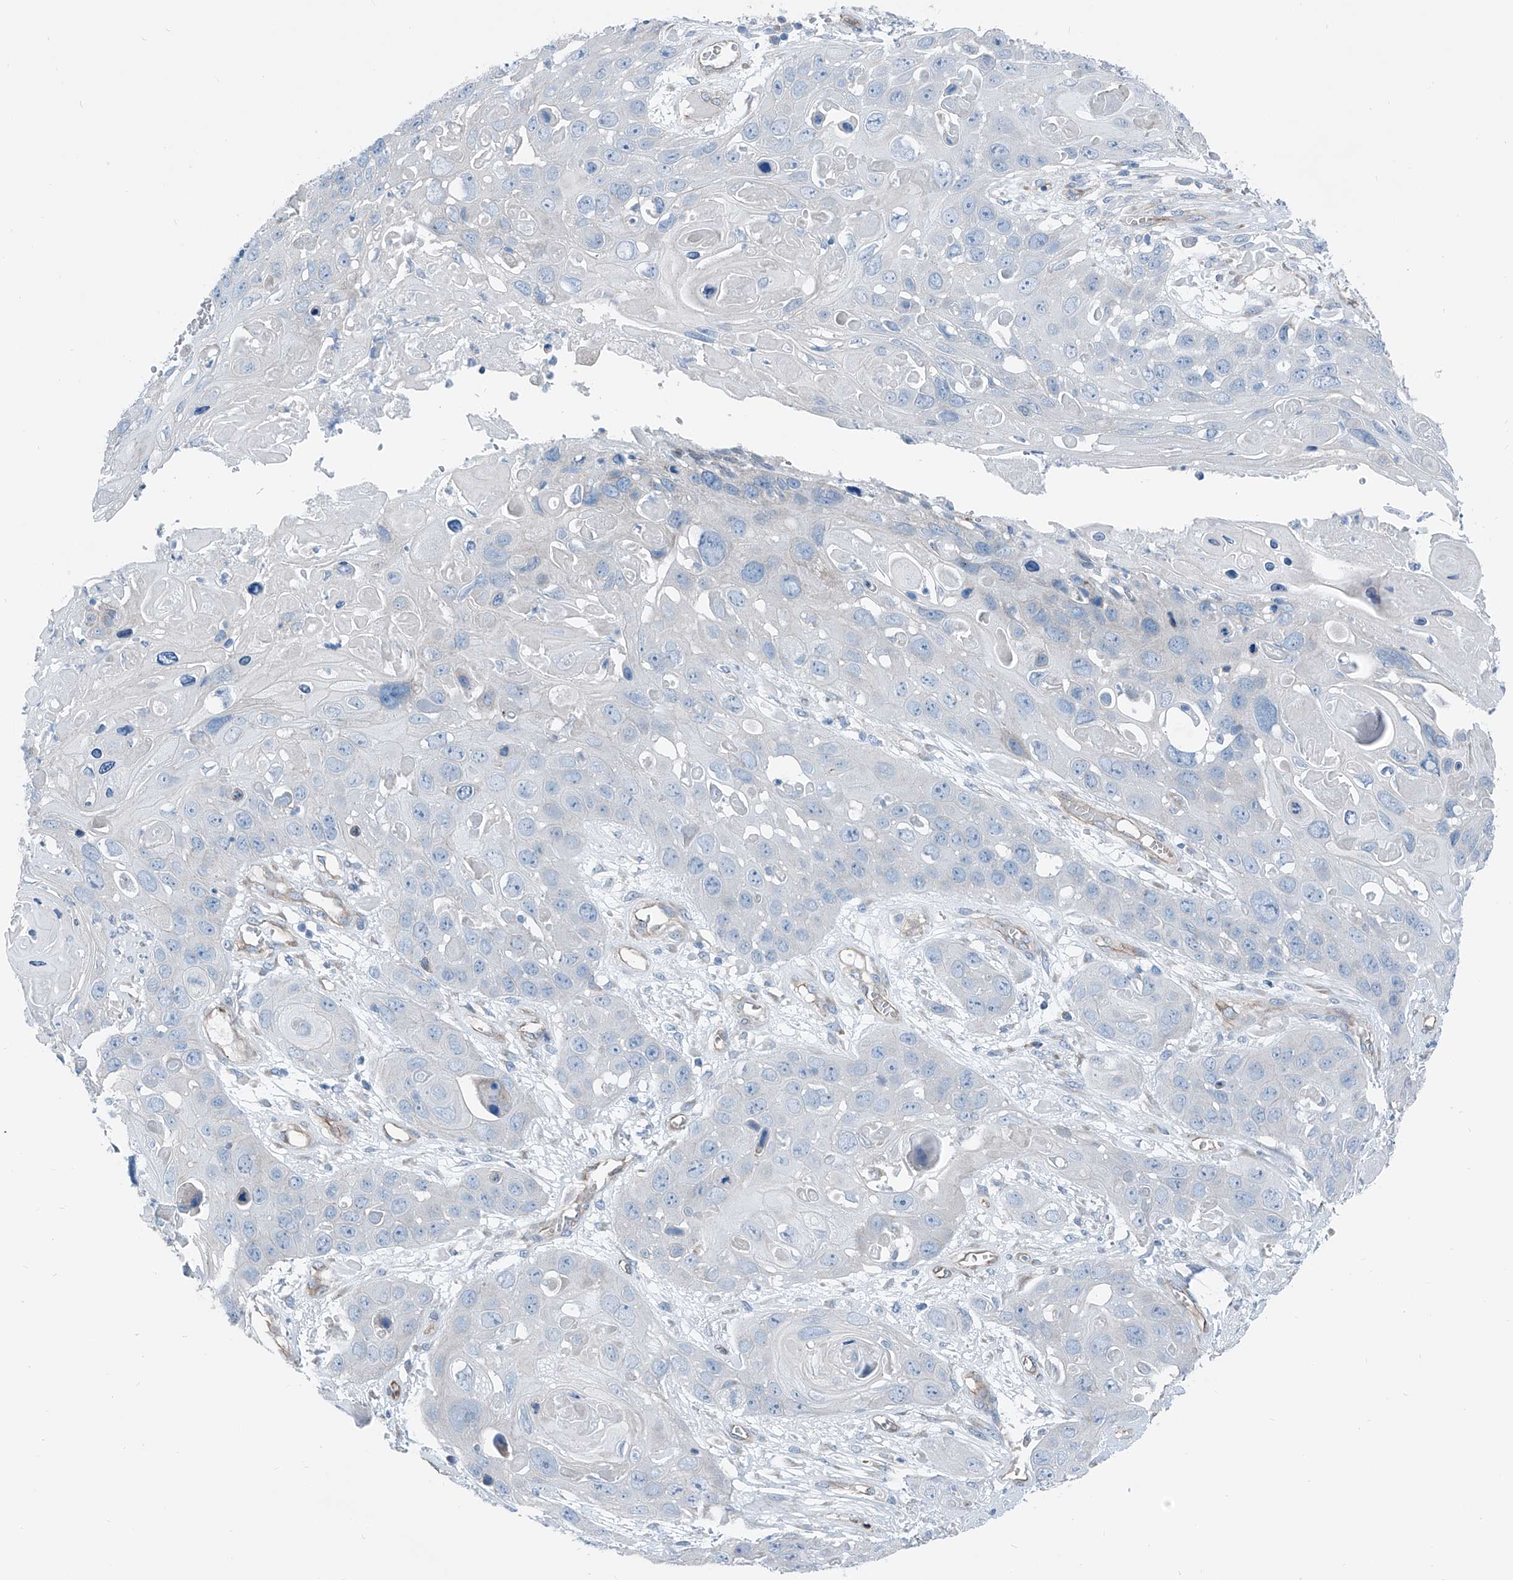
{"staining": {"intensity": "negative", "quantity": "none", "location": "none"}, "tissue": "skin cancer", "cell_type": "Tumor cells", "image_type": "cancer", "snomed": [{"axis": "morphology", "description": "Squamous cell carcinoma, NOS"}, {"axis": "topography", "description": "Skin"}], "caption": "DAB immunohistochemical staining of human skin cancer exhibits no significant staining in tumor cells.", "gene": "THEMIS2", "patient": {"sex": "male", "age": 55}}